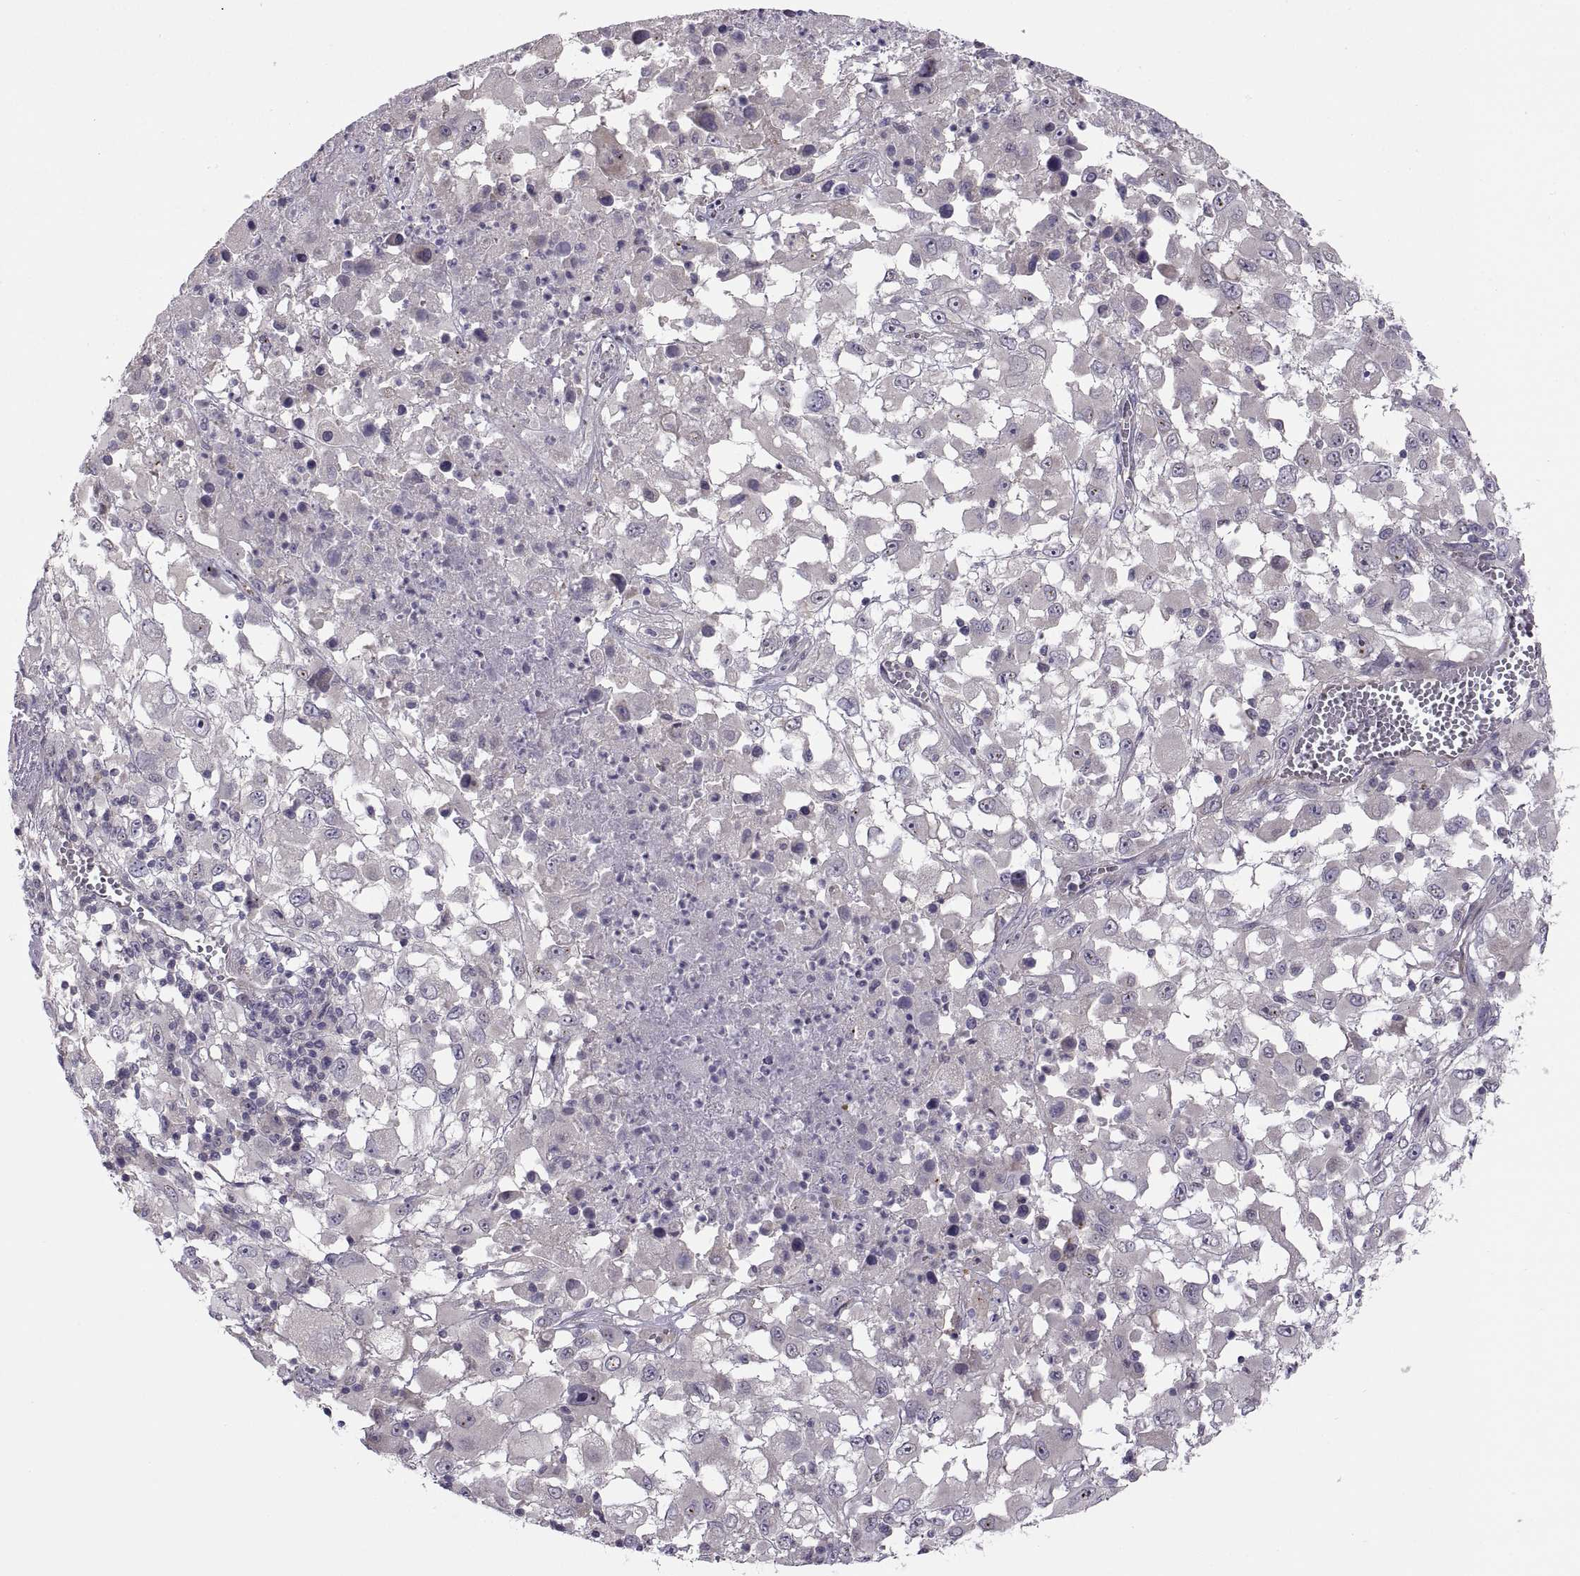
{"staining": {"intensity": "negative", "quantity": "none", "location": "none"}, "tissue": "melanoma", "cell_type": "Tumor cells", "image_type": "cancer", "snomed": [{"axis": "morphology", "description": "Malignant melanoma, Metastatic site"}, {"axis": "topography", "description": "Soft tissue"}], "caption": "This is an immunohistochemistry (IHC) image of human malignant melanoma (metastatic site). There is no positivity in tumor cells.", "gene": "ACSBG2", "patient": {"sex": "male", "age": 50}}